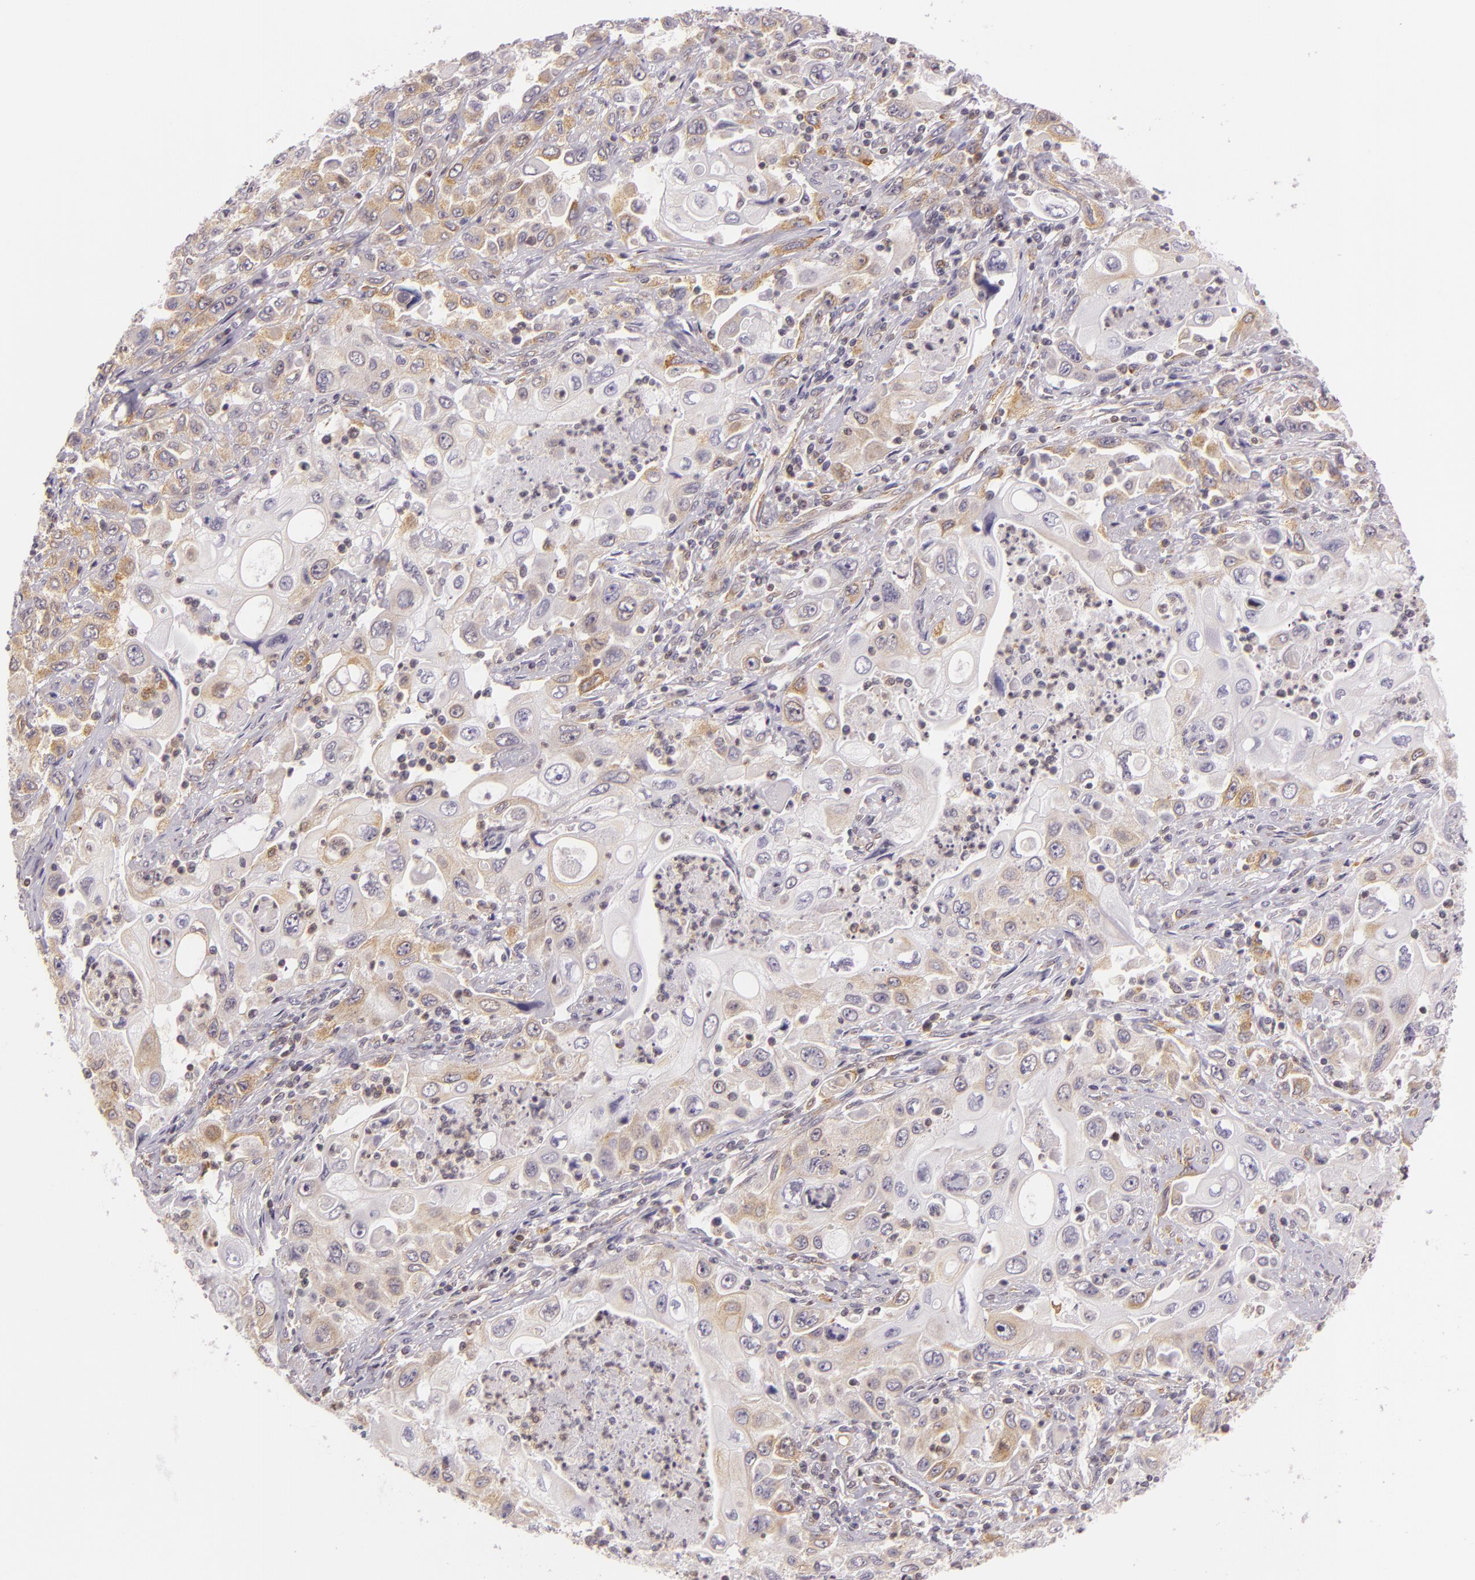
{"staining": {"intensity": "weak", "quantity": "<25%", "location": "cytoplasmic/membranous"}, "tissue": "pancreatic cancer", "cell_type": "Tumor cells", "image_type": "cancer", "snomed": [{"axis": "morphology", "description": "Adenocarcinoma, NOS"}, {"axis": "topography", "description": "Pancreas"}], "caption": "High power microscopy photomicrograph of an immunohistochemistry (IHC) micrograph of adenocarcinoma (pancreatic), revealing no significant expression in tumor cells.", "gene": "IMPDH1", "patient": {"sex": "male", "age": 70}}